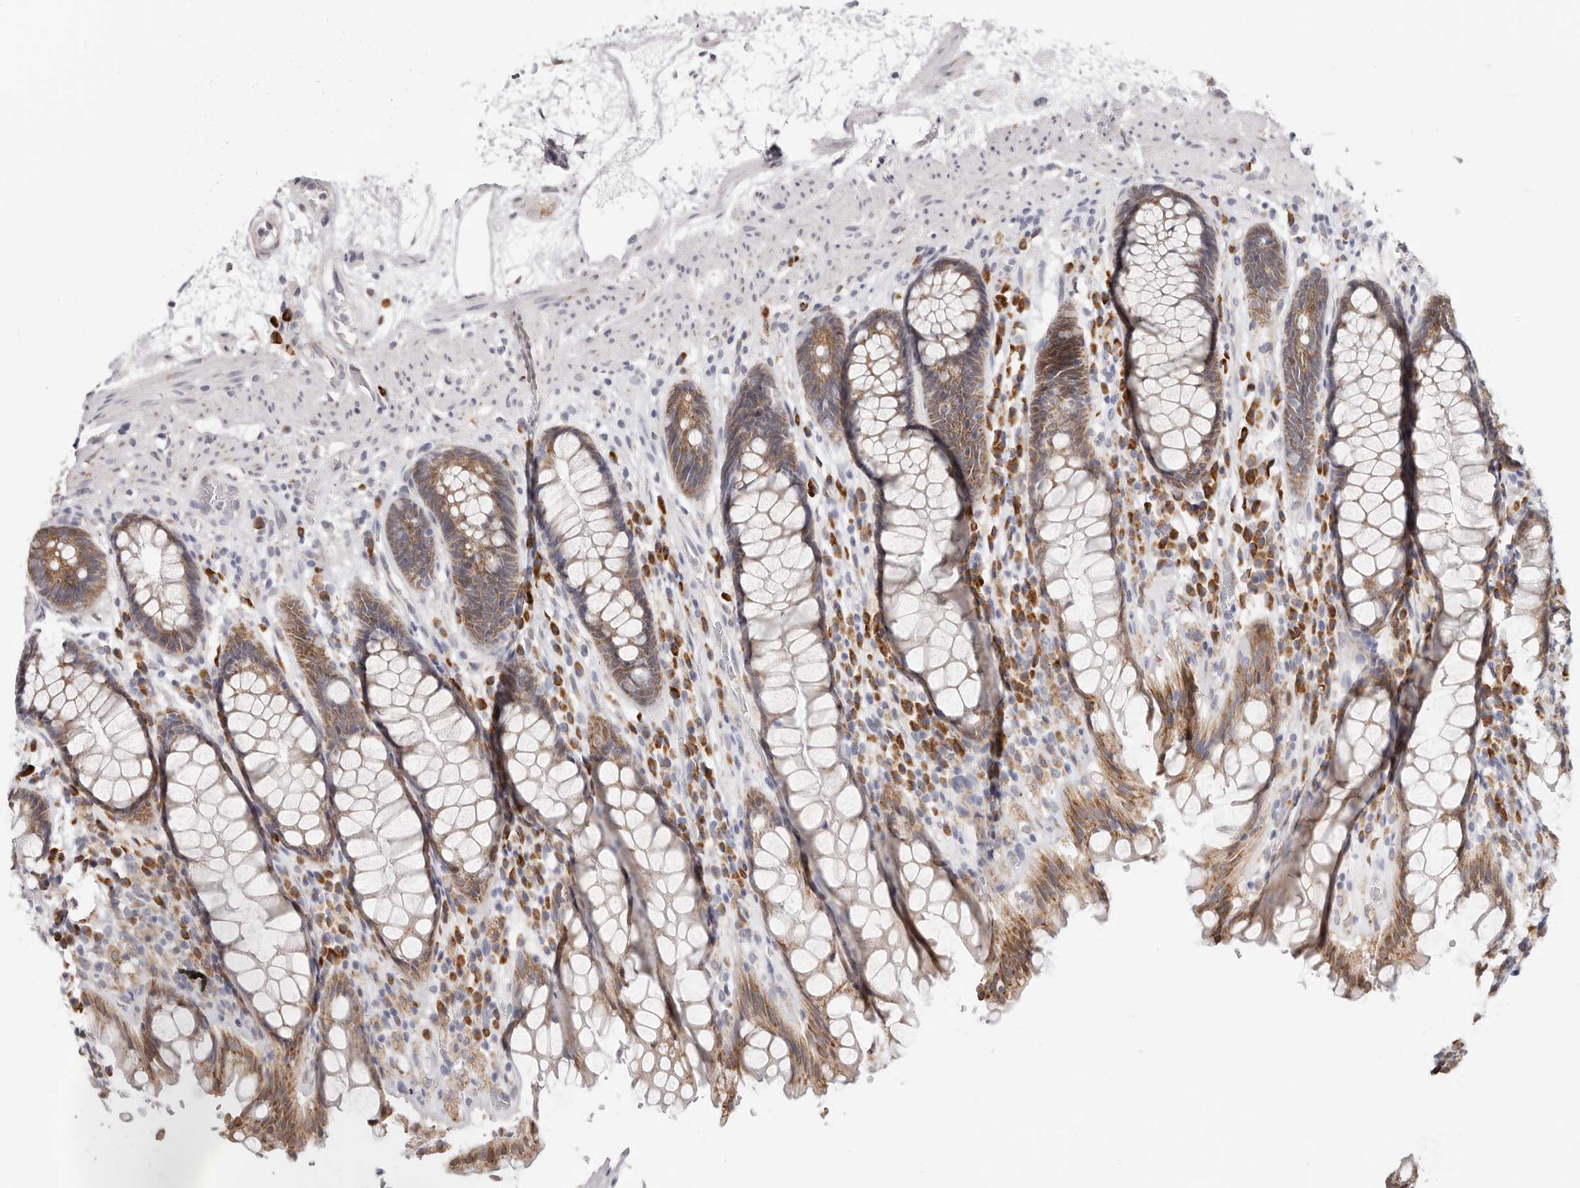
{"staining": {"intensity": "moderate", "quantity": ">75%", "location": "cytoplasmic/membranous"}, "tissue": "rectum", "cell_type": "Glandular cells", "image_type": "normal", "snomed": [{"axis": "morphology", "description": "Normal tissue, NOS"}, {"axis": "topography", "description": "Rectum"}], "caption": "Immunohistochemistry histopathology image of benign human rectum stained for a protein (brown), which demonstrates medium levels of moderate cytoplasmic/membranous expression in approximately >75% of glandular cells.", "gene": "IL32", "patient": {"sex": "male", "age": 64}}